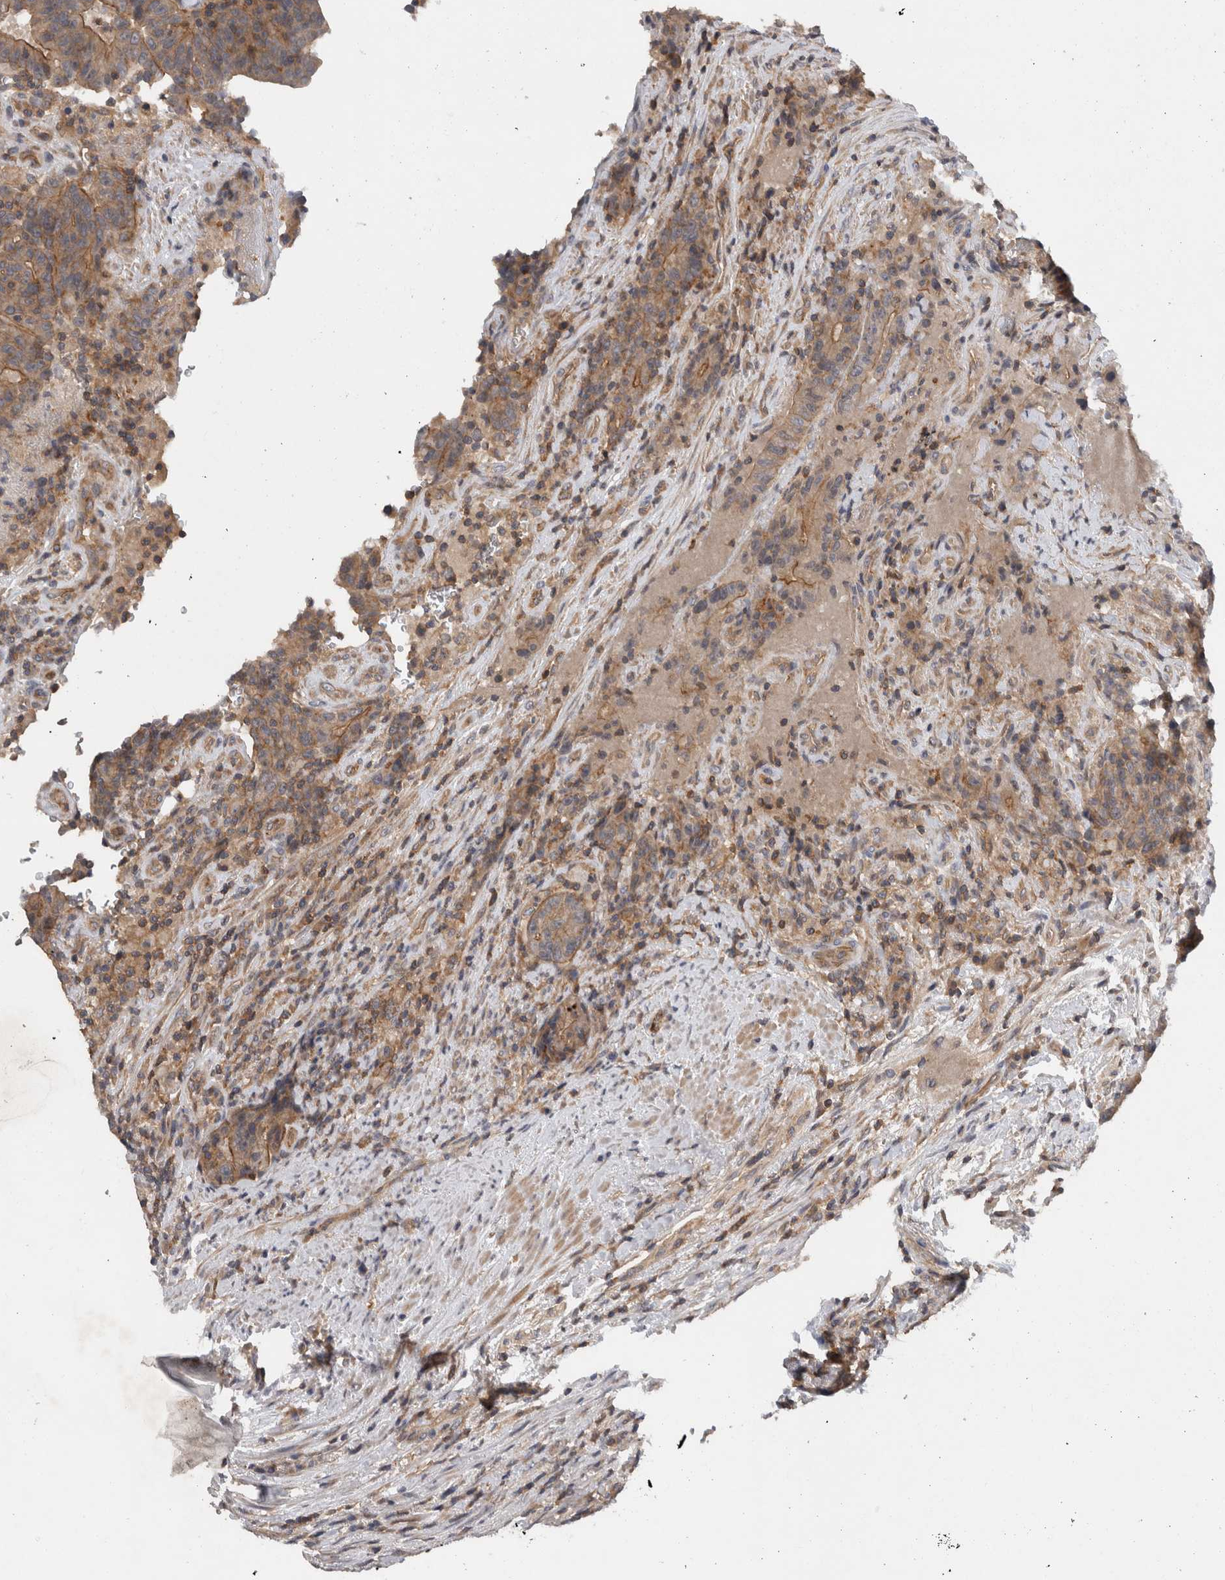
{"staining": {"intensity": "weak", "quantity": ">75%", "location": "cytoplasmic/membranous"}, "tissue": "colorectal cancer", "cell_type": "Tumor cells", "image_type": "cancer", "snomed": [{"axis": "morphology", "description": "Normal tissue, NOS"}, {"axis": "morphology", "description": "Adenocarcinoma, NOS"}, {"axis": "topography", "description": "Colon"}], "caption": "Protein expression analysis of colorectal cancer (adenocarcinoma) reveals weak cytoplasmic/membranous staining in approximately >75% of tumor cells.", "gene": "SCARA5", "patient": {"sex": "female", "age": 75}}